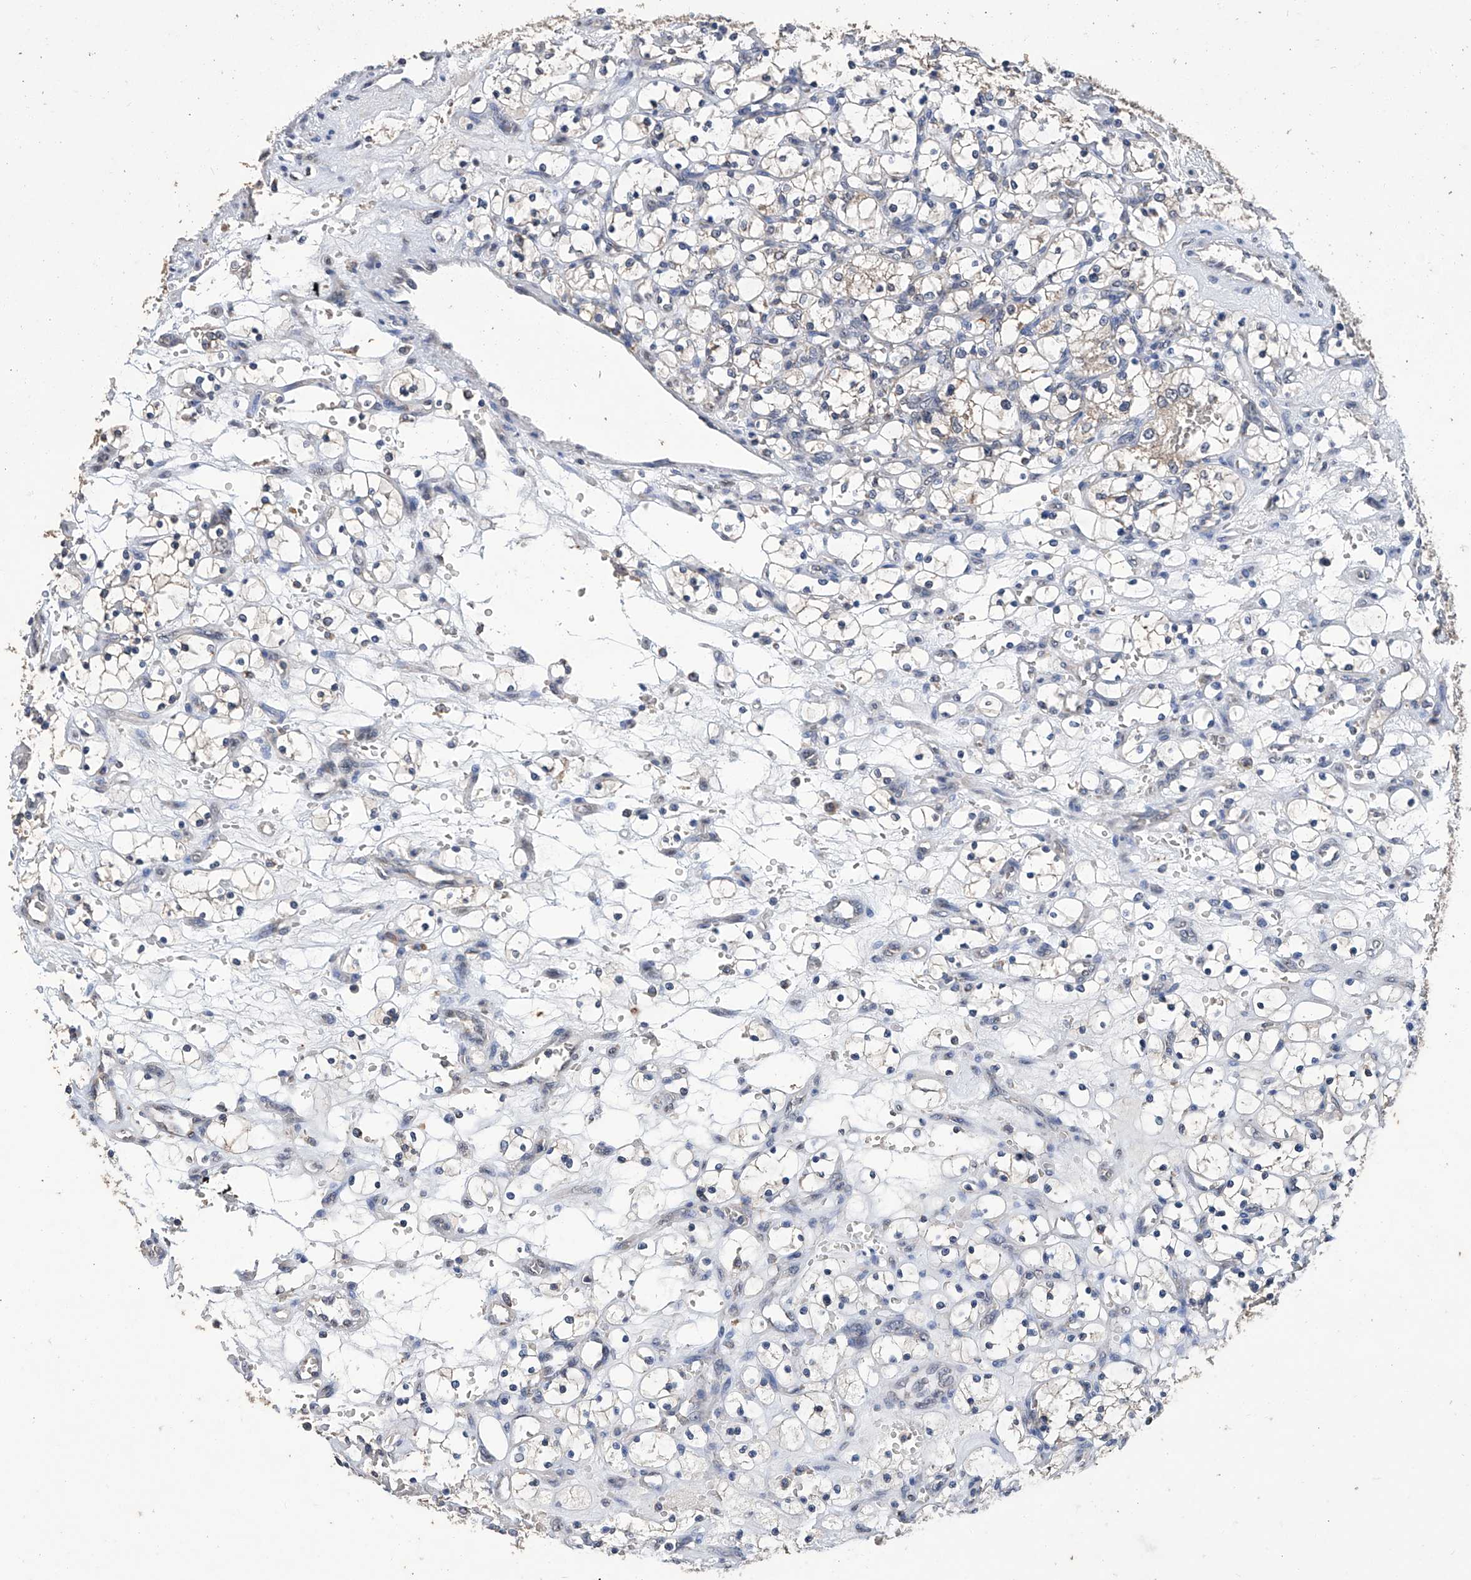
{"staining": {"intensity": "negative", "quantity": "none", "location": "none"}, "tissue": "renal cancer", "cell_type": "Tumor cells", "image_type": "cancer", "snomed": [{"axis": "morphology", "description": "Adenocarcinoma, NOS"}, {"axis": "topography", "description": "Kidney"}], "caption": "A micrograph of adenocarcinoma (renal) stained for a protein reveals no brown staining in tumor cells.", "gene": "GPT", "patient": {"sex": "female", "age": 69}}